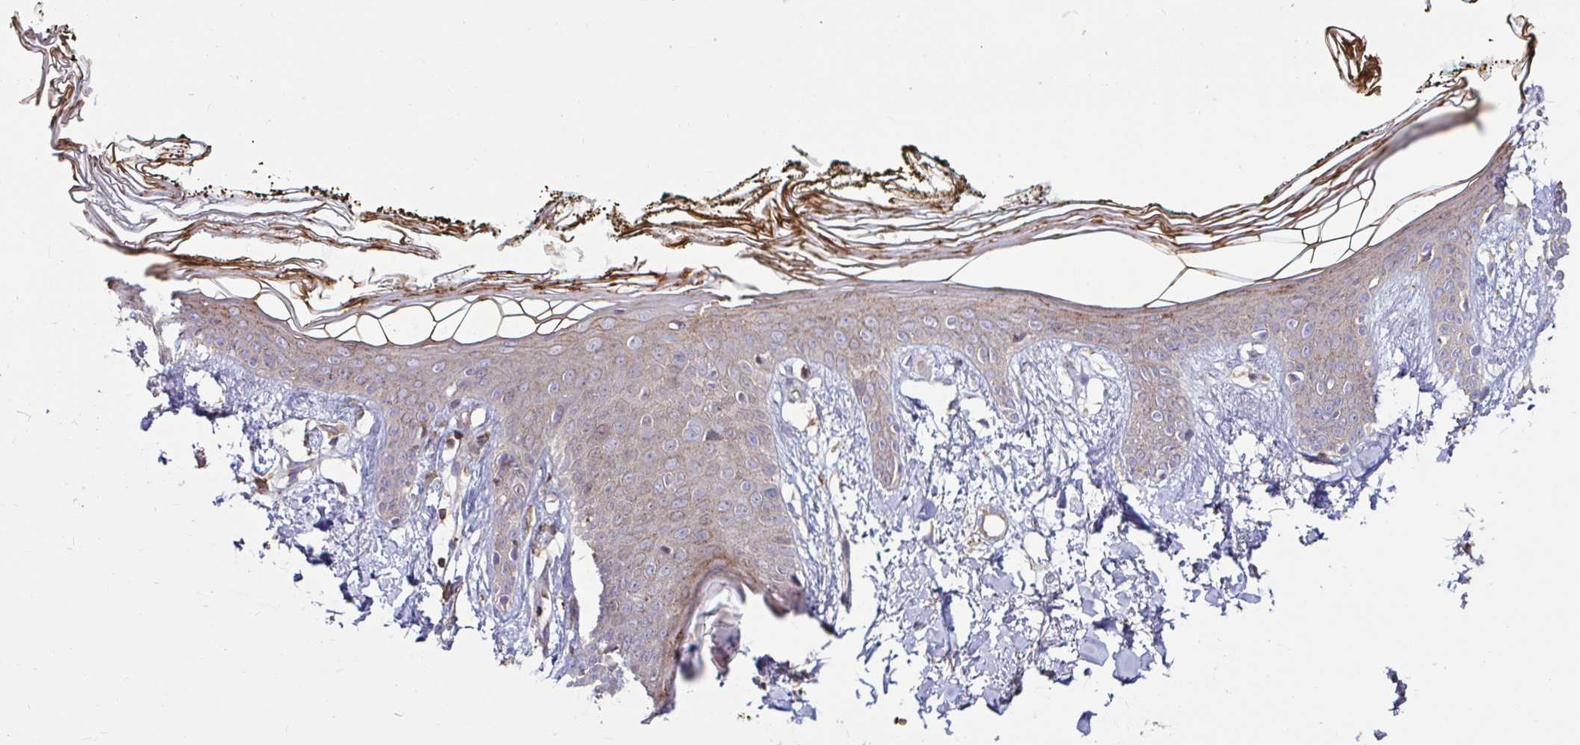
{"staining": {"intensity": "negative", "quantity": "none", "location": "none"}, "tissue": "skin", "cell_type": "Fibroblasts", "image_type": "normal", "snomed": [{"axis": "morphology", "description": "Normal tissue, NOS"}, {"axis": "topography", "description": "Skin"}], "caption": "Immunohistochemistry histopathology image of normal human skin stained for a protein (brown), which reveals no expression in fibroblasts.", "gene": "SPRY1", "patient": {"sex": "female", "age": 34}}